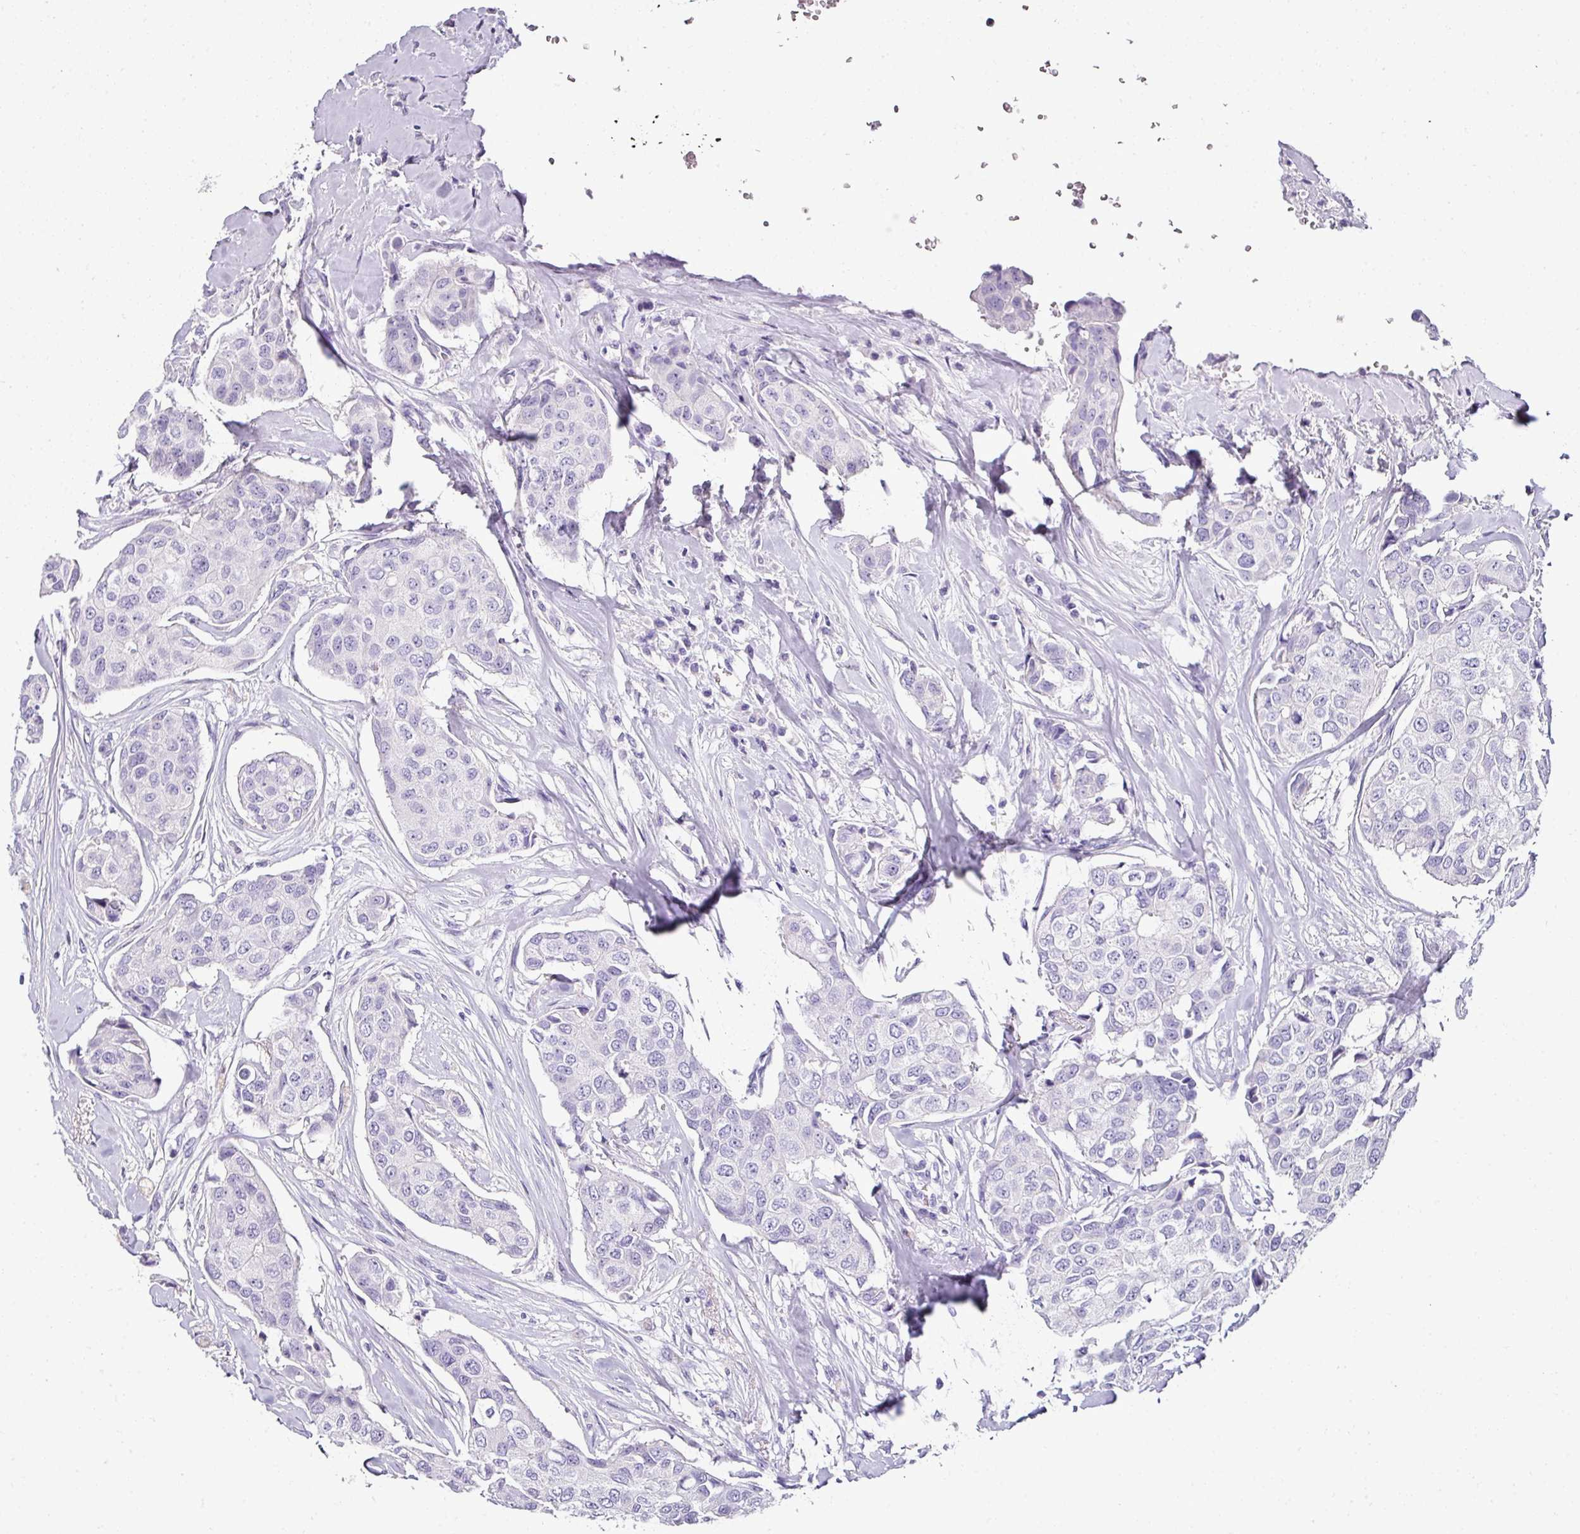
{"staining": {"intensity": "negative", "quantity": "none", "location": "none"}, "tissue": "breast cancer", "cell_type": "Tumor cells", "image_type": "cancer", "snomed": [{"axis": "morphology", "description": "Duct carcinoma"}, {"axis": "topography", "description": "Breast"}], "caption": "This photomicrograph is of breast cancer (intraductal carcinoma) stained with IHC to label a protein in brown with the nuclei are counter-stained blue. There is no positivity in tumor cells.", "gene": "NAPSA", "patient": {"sex": "female", "age": 80}}